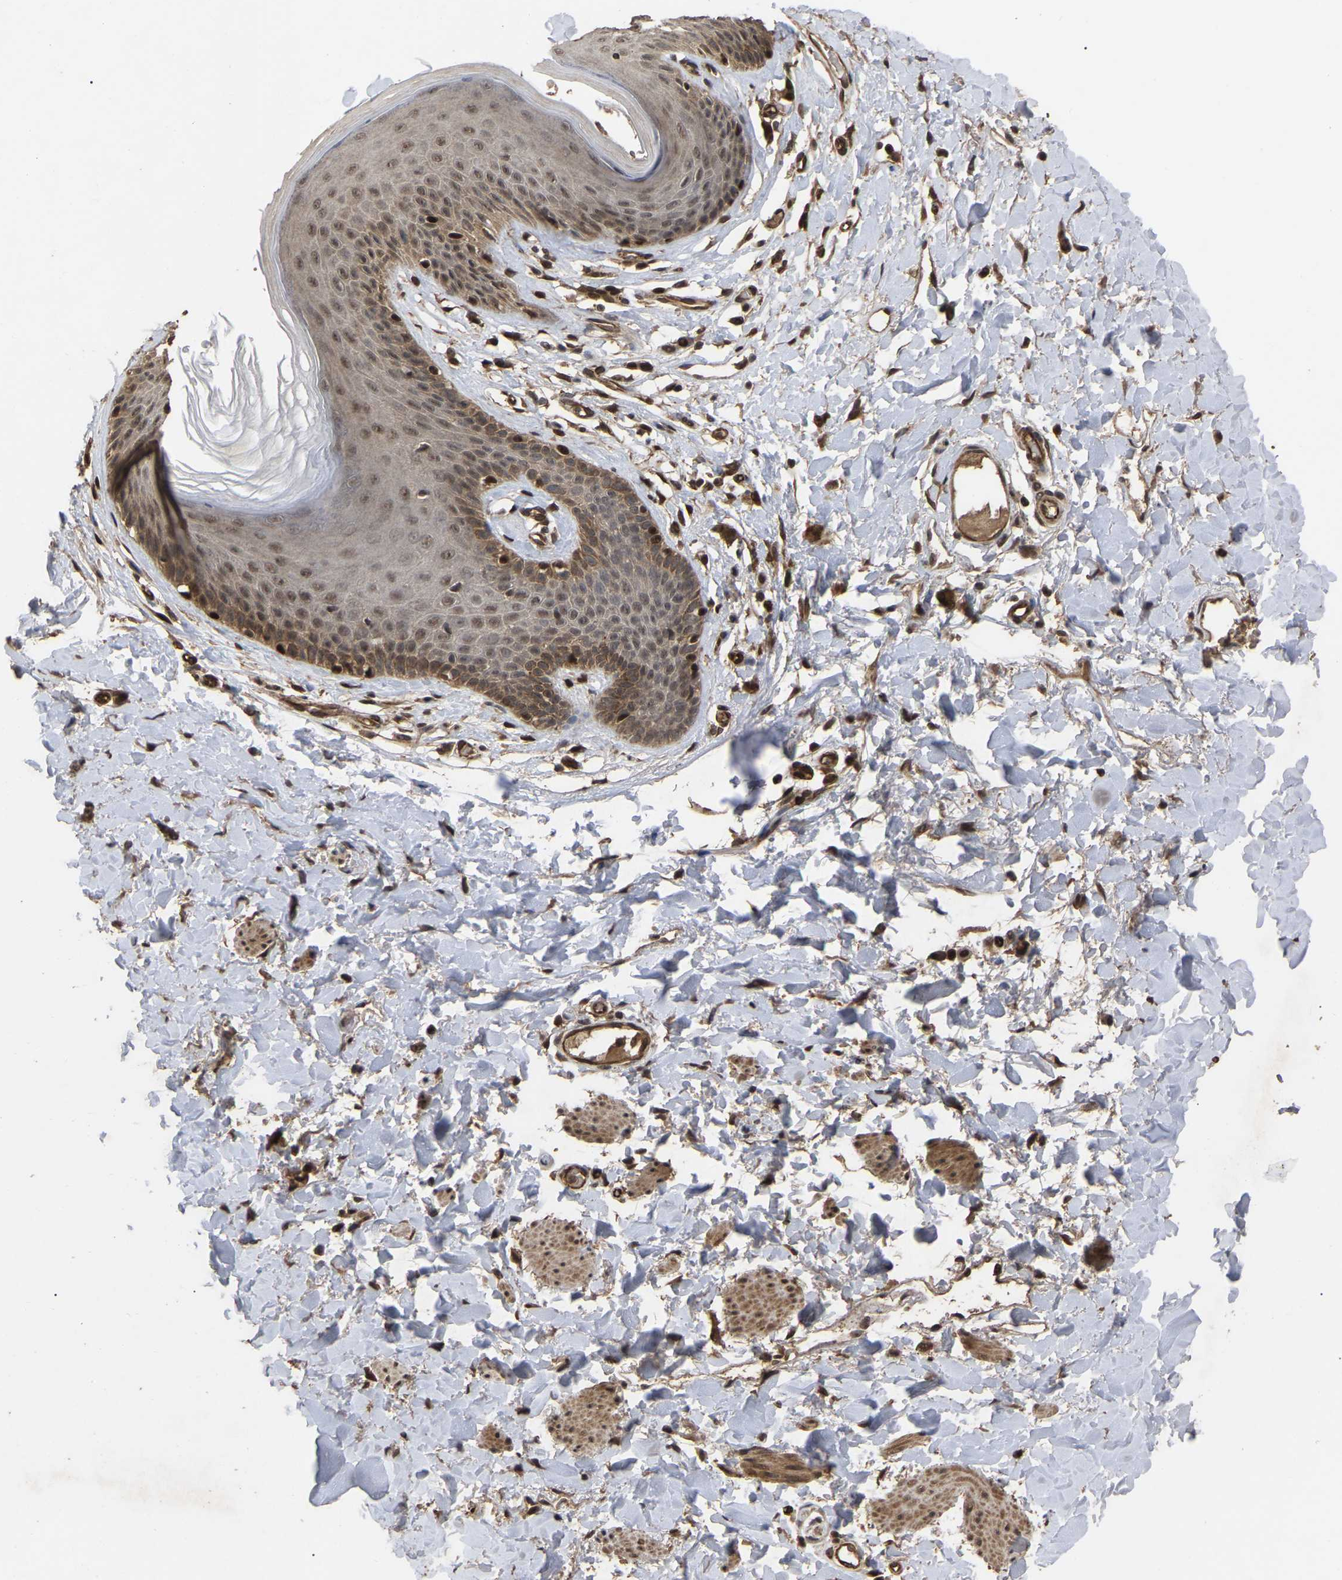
{"staining": {"intensity": "moderate", "quantity": ">75%", "location": "cytoplasmic/membranous,nuclear"}, "tissue": "skin", "cell_type": "Epidermal cells", "image_type": "normal", "snomed": [{"axis": "morphology", "description": "Normal tissue, NOS"}, {"axis": "topography", "description": "Vulva"}], "caption": "Protein expression by IHC shows moderate cytoplasmic/membranous,nuclear staining in about >75% of epidermal cells in normal skin. The staining was performed using DAB, with brown indicating positive protein expression. Nuclei are stained blue with hematoxylin.", "gene": "FAM161B", "patient": {"sex": "female", "age": 73}}